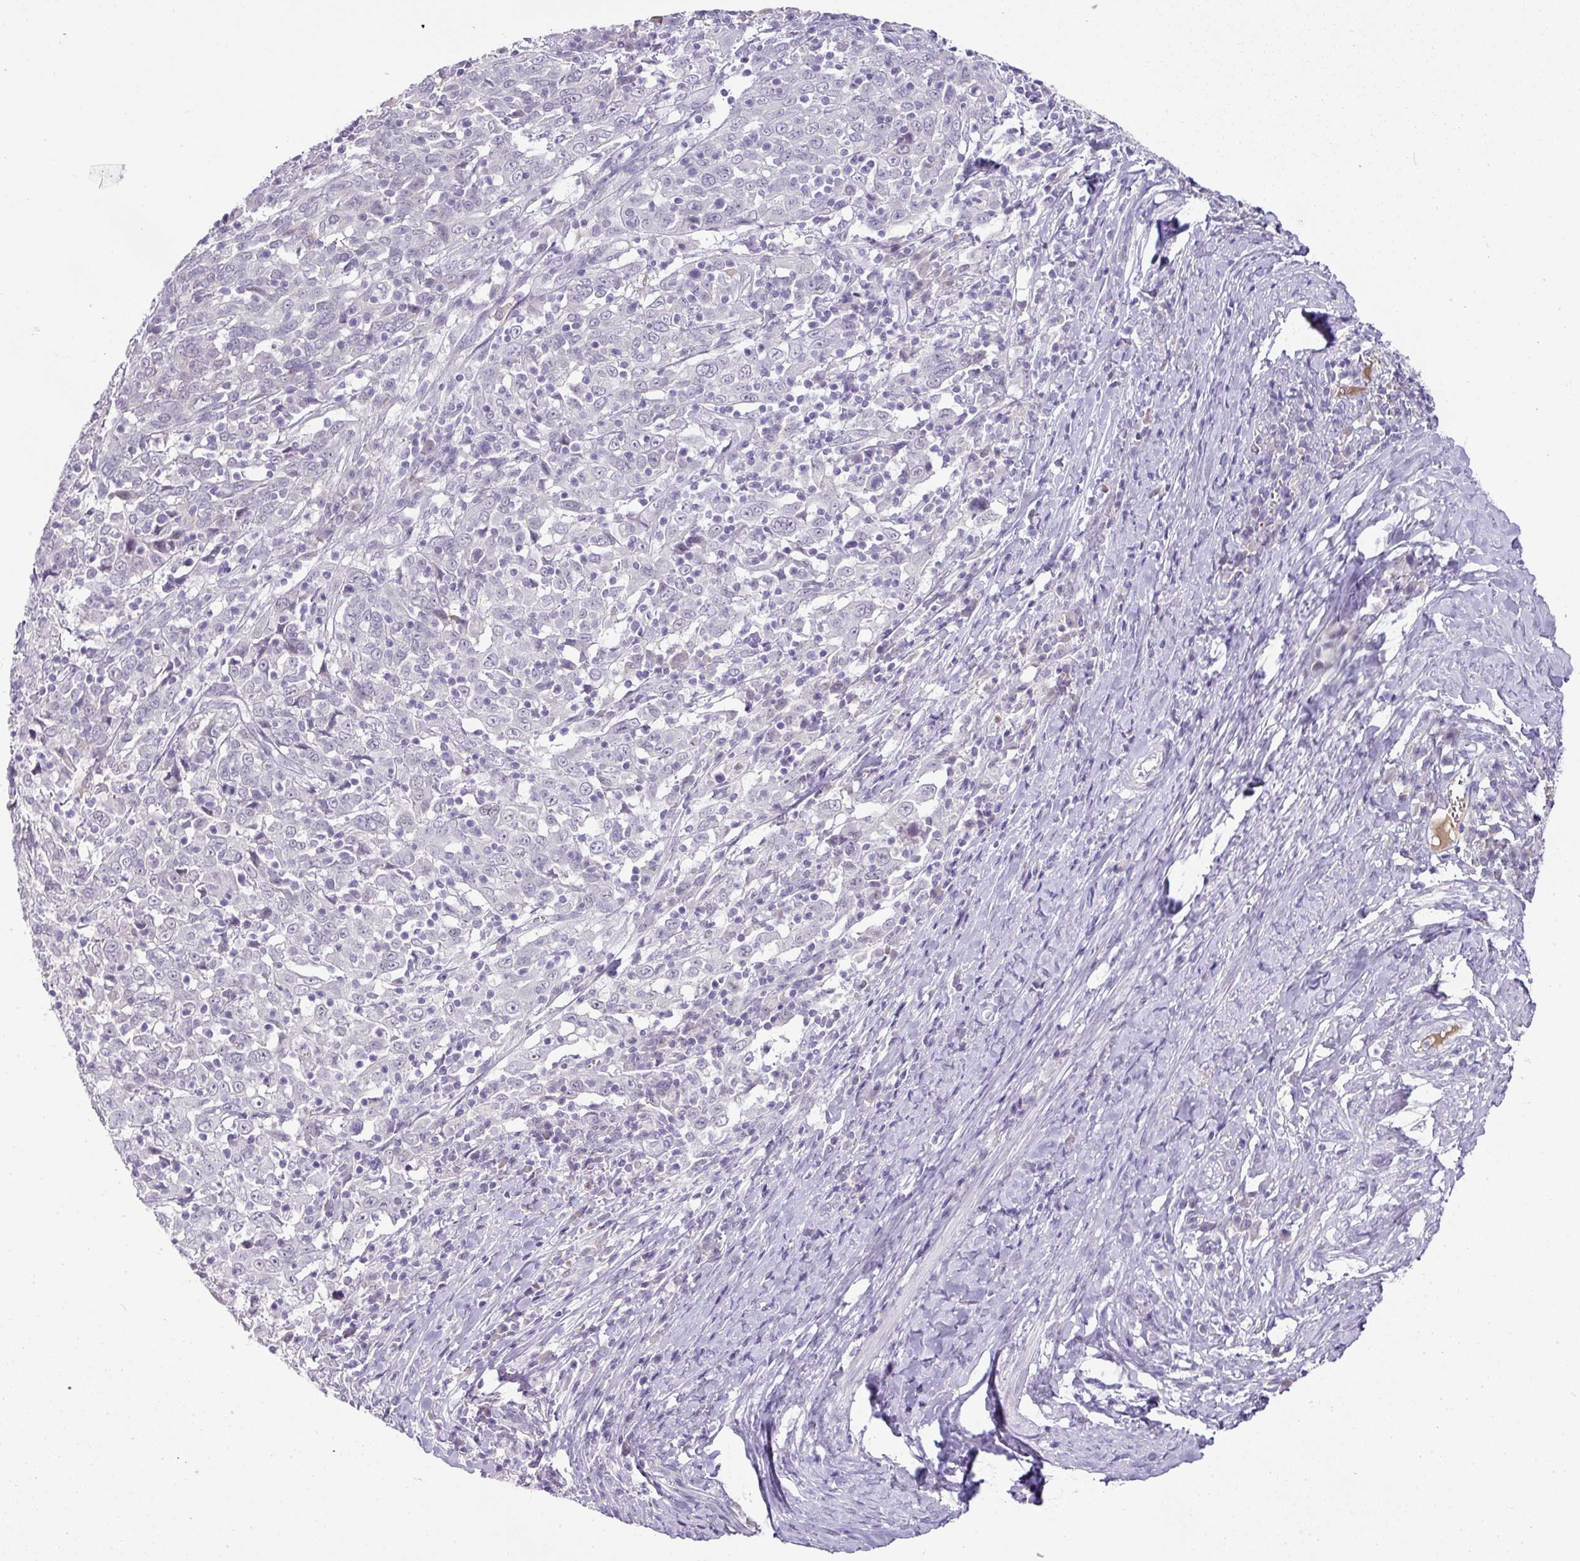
{"staining": {"intensity": "negative", "quantity": "none", "location": "none"}, "tissue": "cervical cancer", "cell_type": "Tumor cells", "image_type": "cancer", "snomed": [{"axis": "morphology", "description": "Squamous cell carcinoma, NOS"}, {"axis": "topography", "description": "Cervix"}], "caption": "The histopathology image demonstrates no staining of tumor cells in cervical cancer (squamous cell carcinoma). (DAB (3,3'-diaminobenzidine) immunohistochemistry visualized using brightfield microscopy, high magnification).", "gene": "FGF17", "patient": {"sex": "female", "age": 46}}